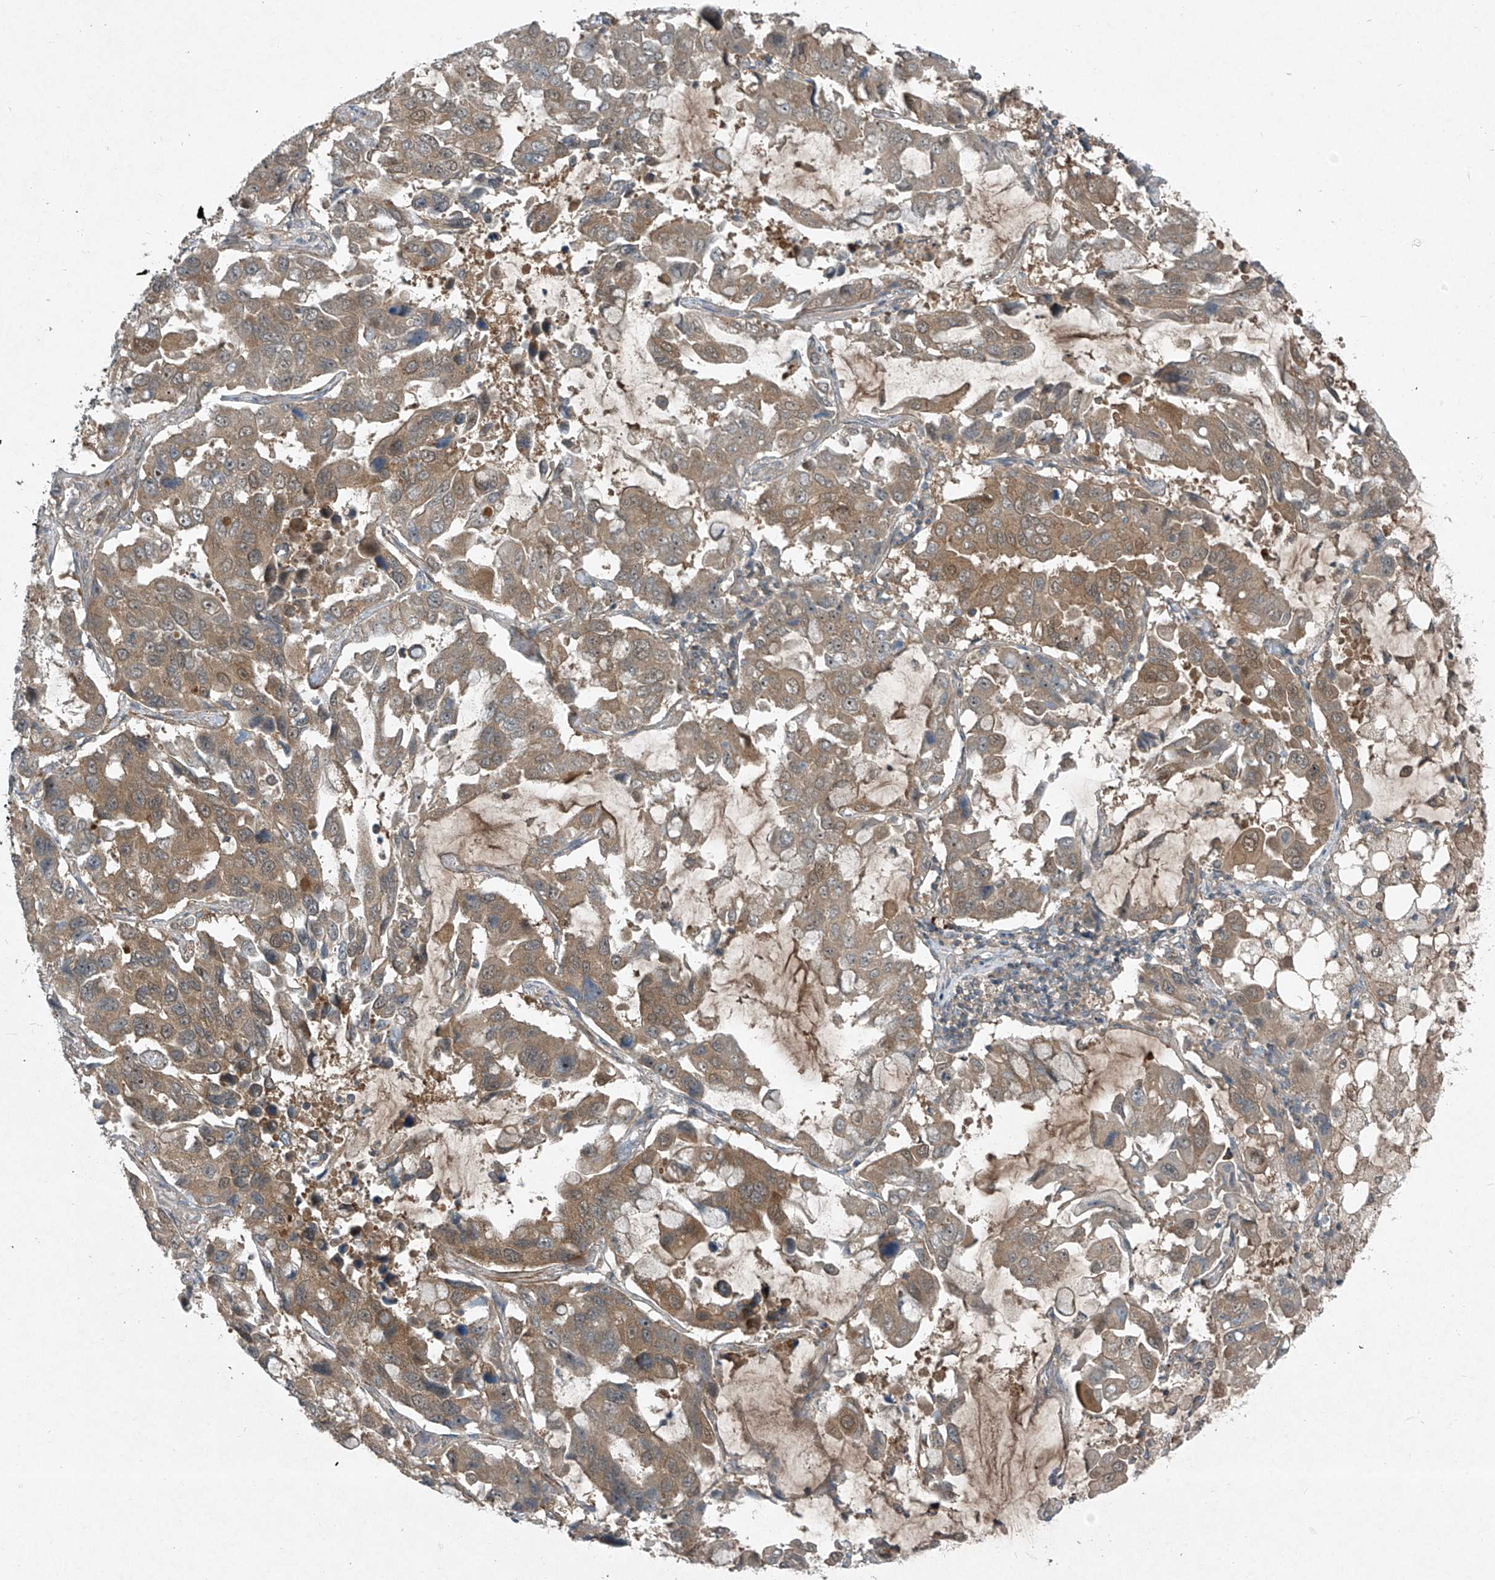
{"staining": {"intensity": "moderate", "quantity": "25%-75%", "location": "cytoplasmic/membranous"}, "tissue": "lung cancer", "cell_type": "Tumor cells", "image_type": "cancer", "snomed": [{"axis": "morphology", "description": "Adenocarcinoma, NOS"}, {"axis": "topography", "description": "Lung"}], "caption": "Adenocarcinoma (lung) stained with a brown dye exhibits moderate cytoplasmic/membranous positive positivity in about 25%-75% of tumor cells.", "gene": "PPCS", "patient": {"sex": "male", "age": 64}}